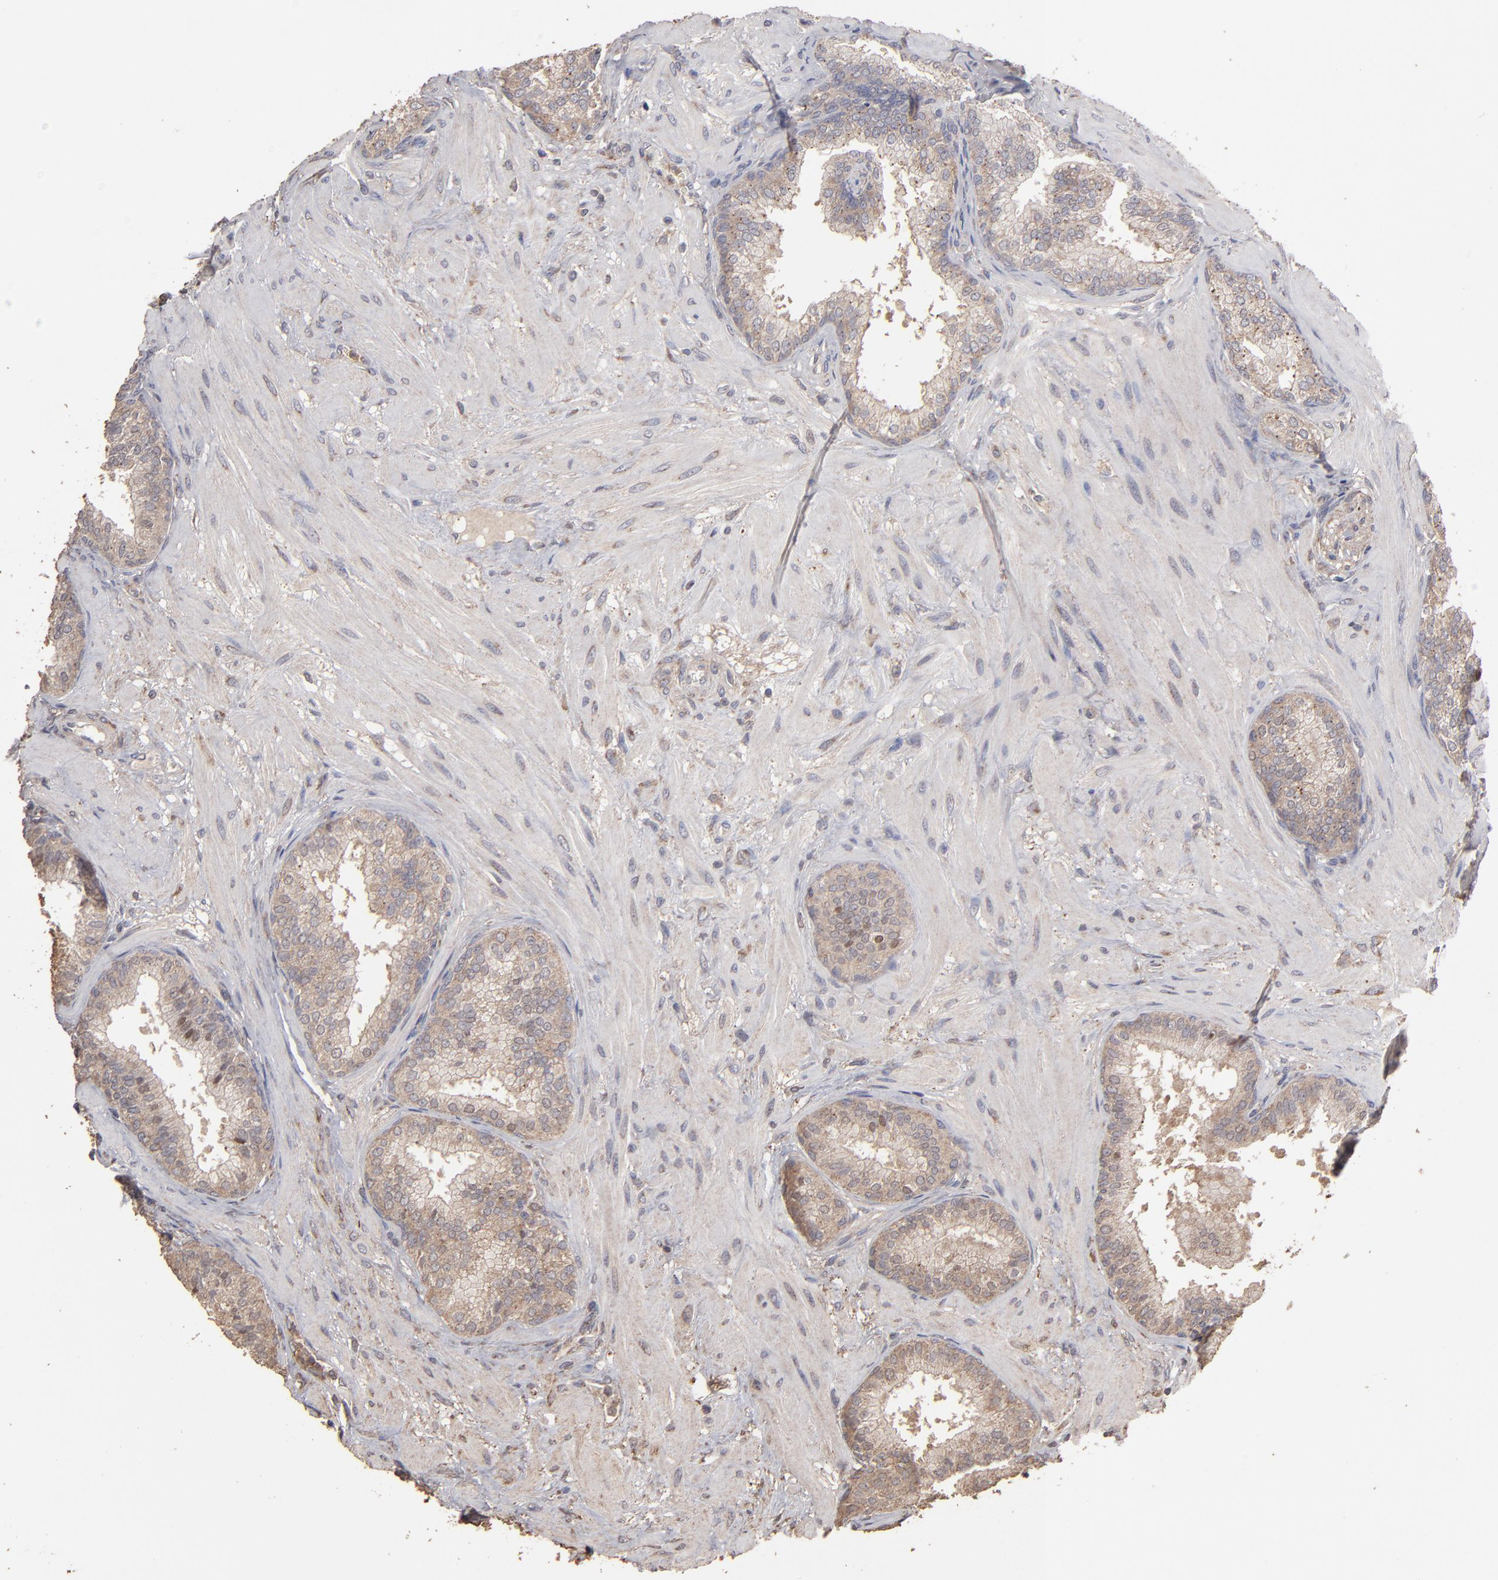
{"staining": {"intensity": "weak", "quantity": ">75%", "location": "cytoplasmic/membranous"}, "tissue": "prostate", "cell_type": "Glandular cells", "image_type": "normal", "snomed": [{"axis": "morphology", "description": "Normal tissue, NOS"}, {"axis": "topography", "description": "Prostate"}], "caption": "Weak cytoplasmic/membranous protein positivity is identified in about >75% of glandular cells in prostate.", "gene": "MMP2", "patient": {"sex": "male", "age": 60}}